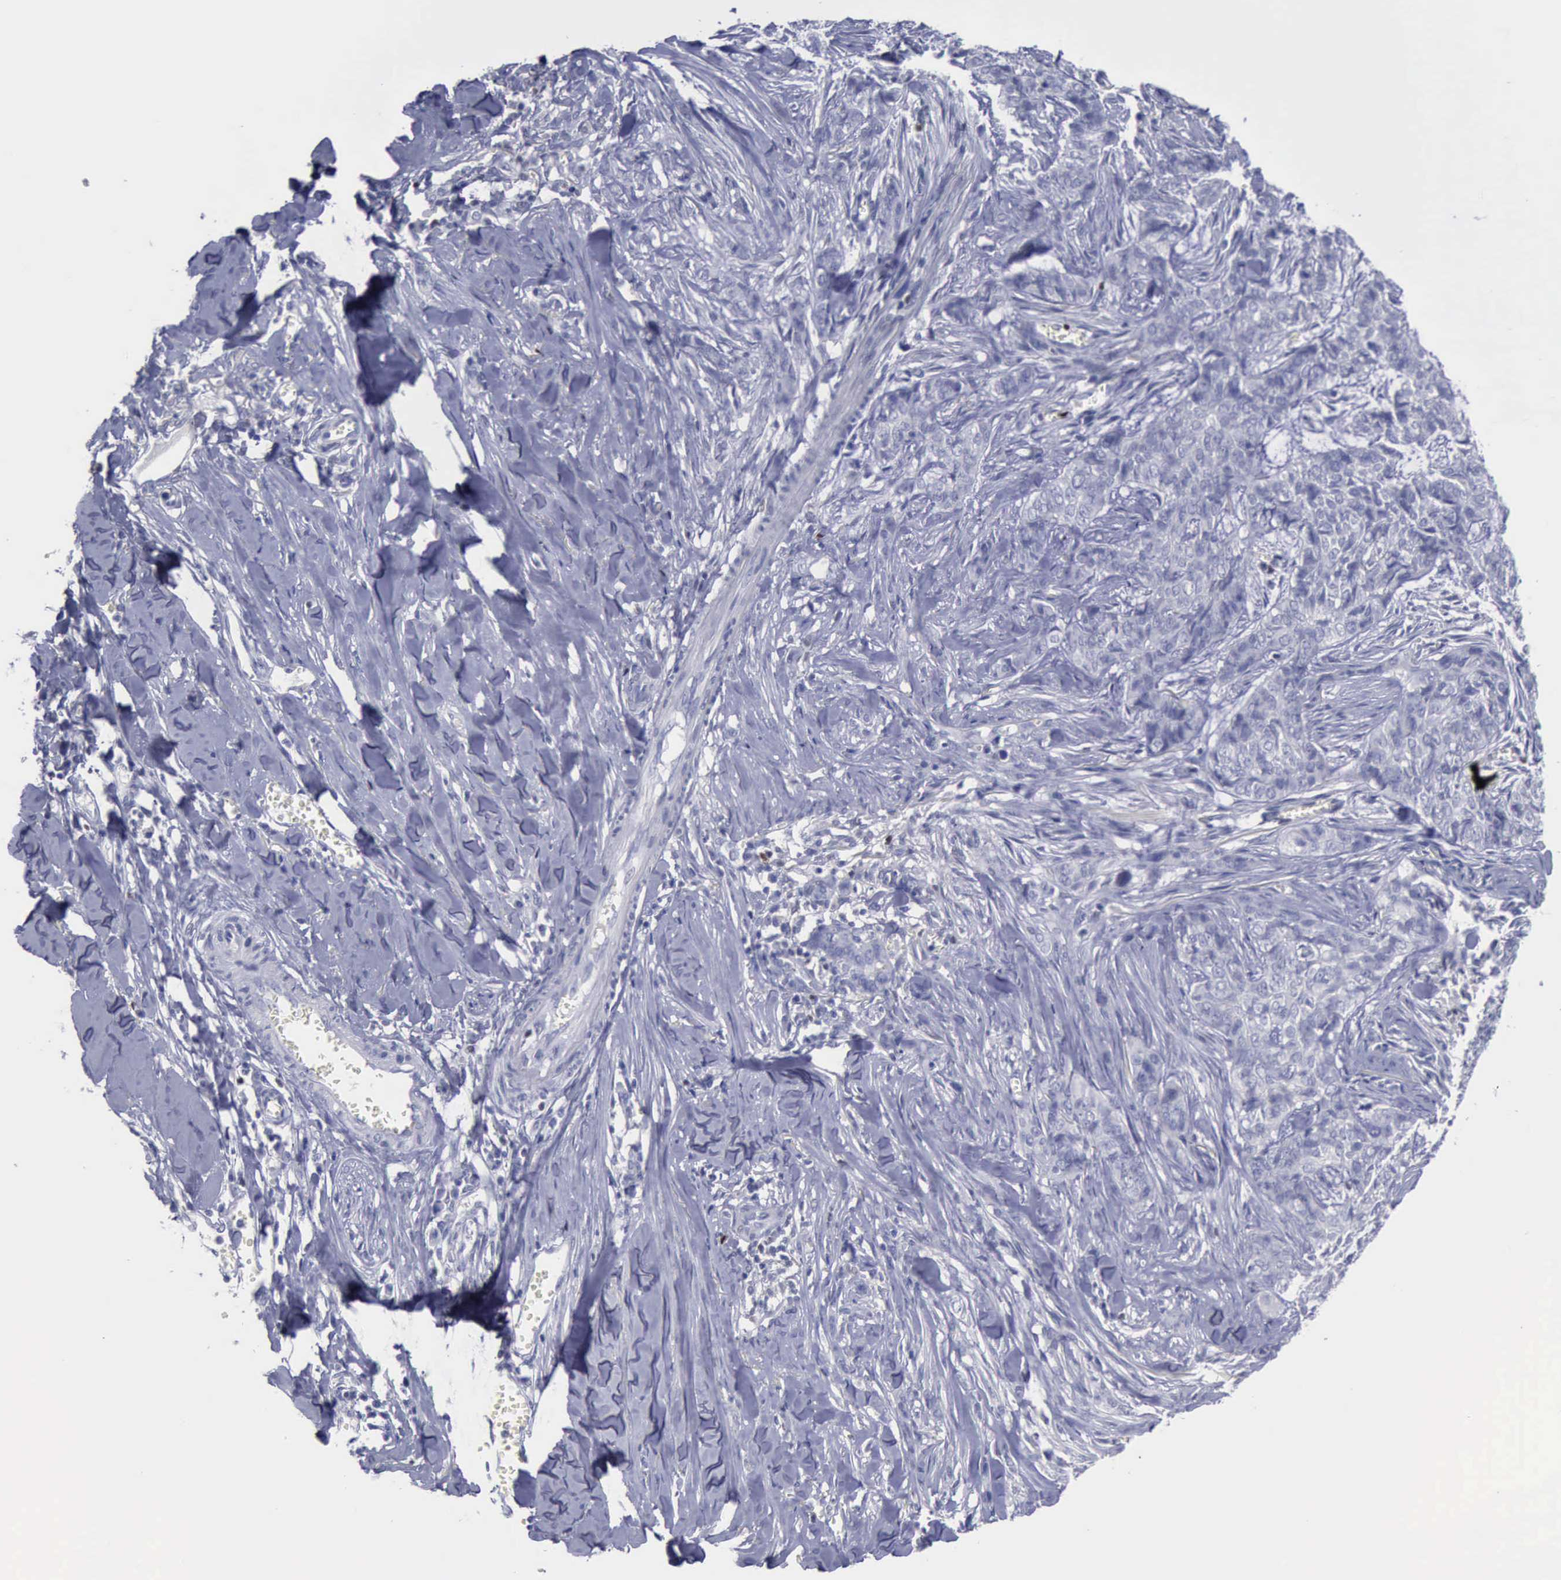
{"staining": {"intensity": "negative", "quantity": "none", "location": "none"}, "tissue": "skin cancer", "cell_type": "Tumor cells", "image_type": "cancer", "snomed": [{"axis": "morphology", "description": "Normal tissue, NOS"}, {"axis": "morphology", "description": "Basal cell carcinoma"}, {"axis": "topography", "description": "Skin"}], "caption": "DAB immunohistochemical staining of skin basal cell carcinoma exhibits no significant positivity in tumor cells. (Stains: DAB immunohistochemistry (IHC) with hematoxylin counter stain, Microscopy: brightfield microscopy at high magnification).", "gene": "SATB2", "patient": {"sex": "female", "age": 65}}